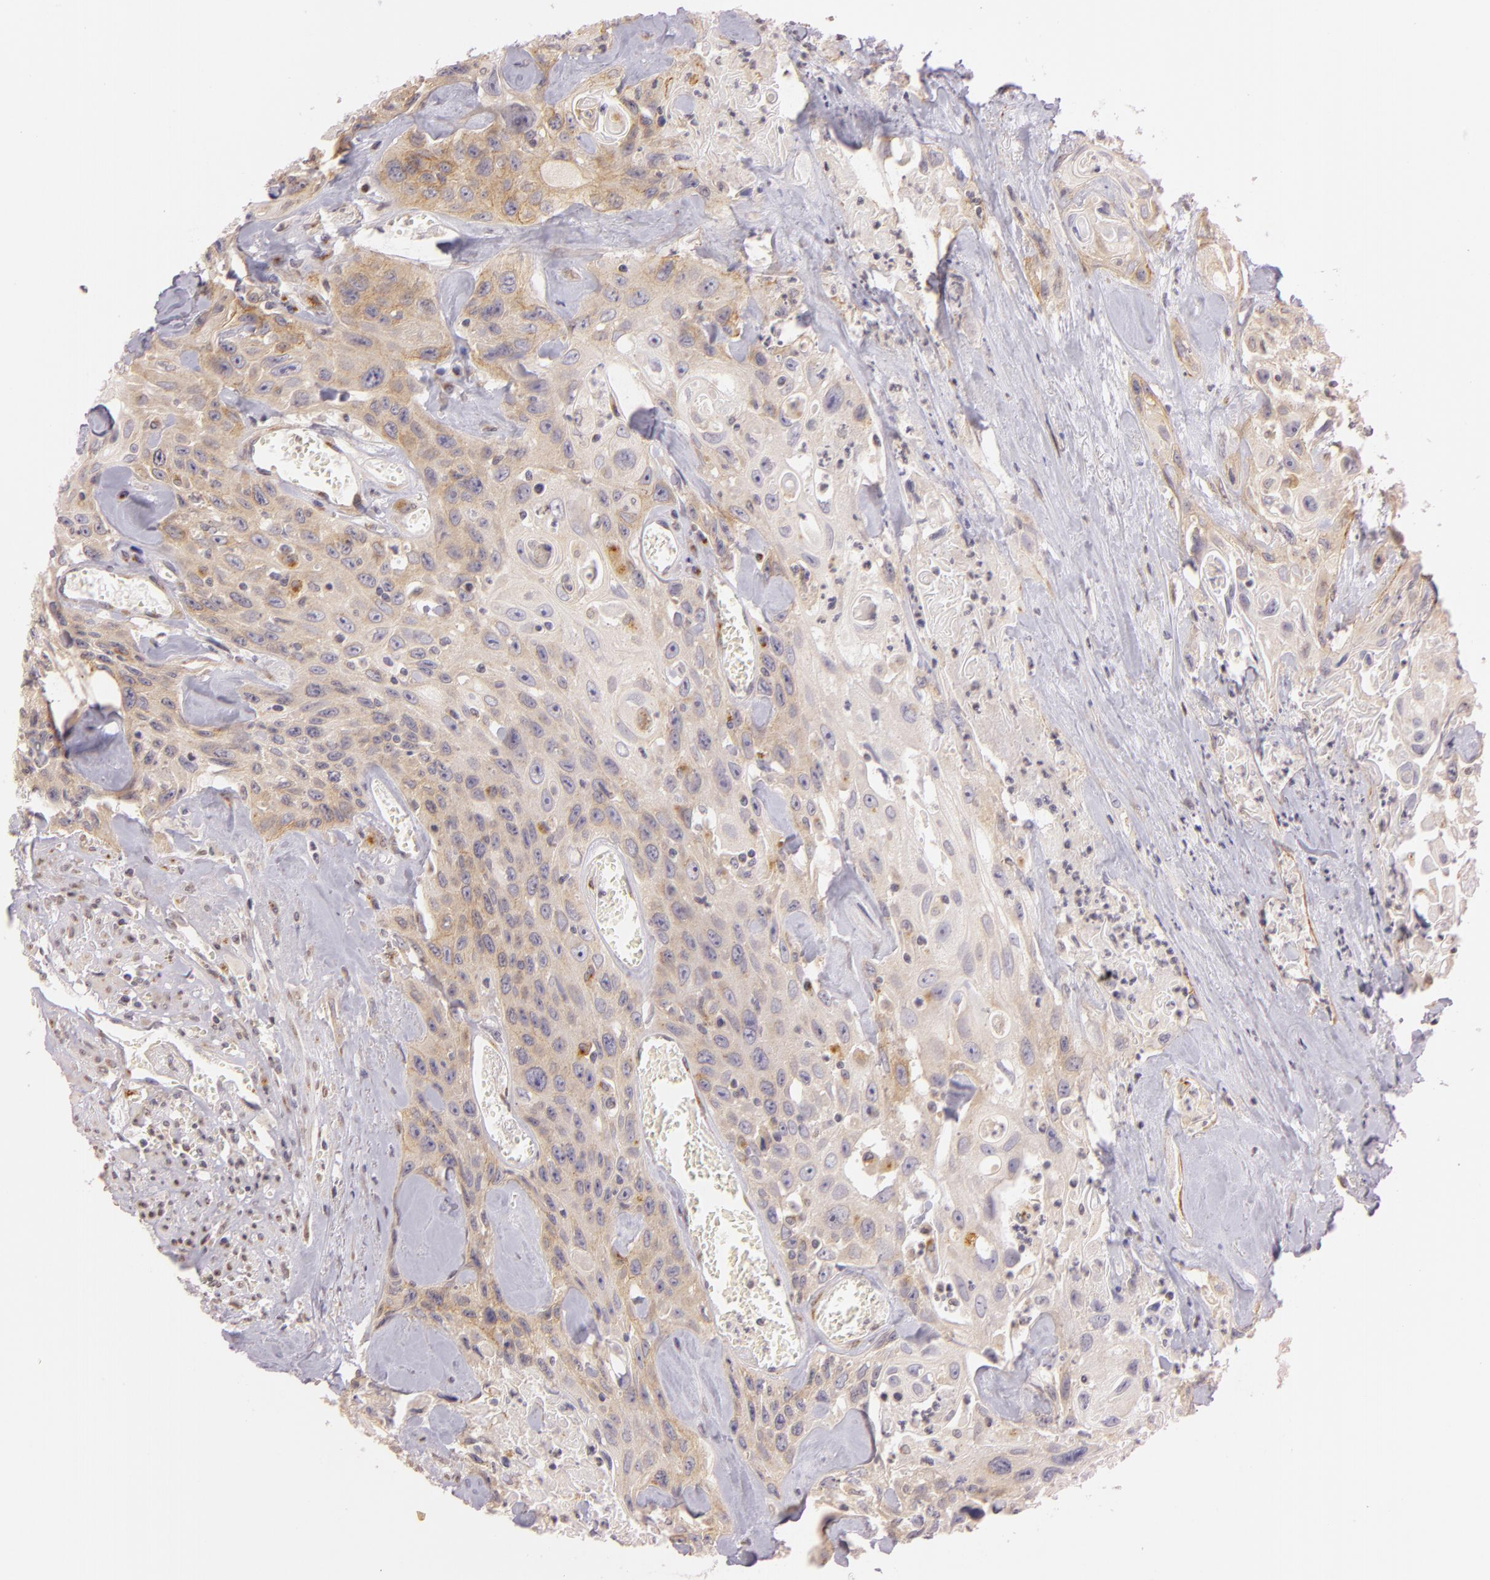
{"staining": {"intensity": "weak", "quantity": ">75%", "location": "cytoplasmic/membranous"}, "tissue": "urothelial cancer", "cell_type": "Tumor cells", "image_type": "cancer", "snomed": [{"axis": "morphology", "description": "Urothelial carcinoma, High grade"}, {"axis": "topography", "description": "Urinary bladder"}], "caption": "This image displays immunohistochemistry staining of human urothelial cancer, with low weak cytoplasmic/membranous staining in approximately >75% of tumor cells.", "gene": "LGMN", "patient": {"sex": "female", "age": 84}}